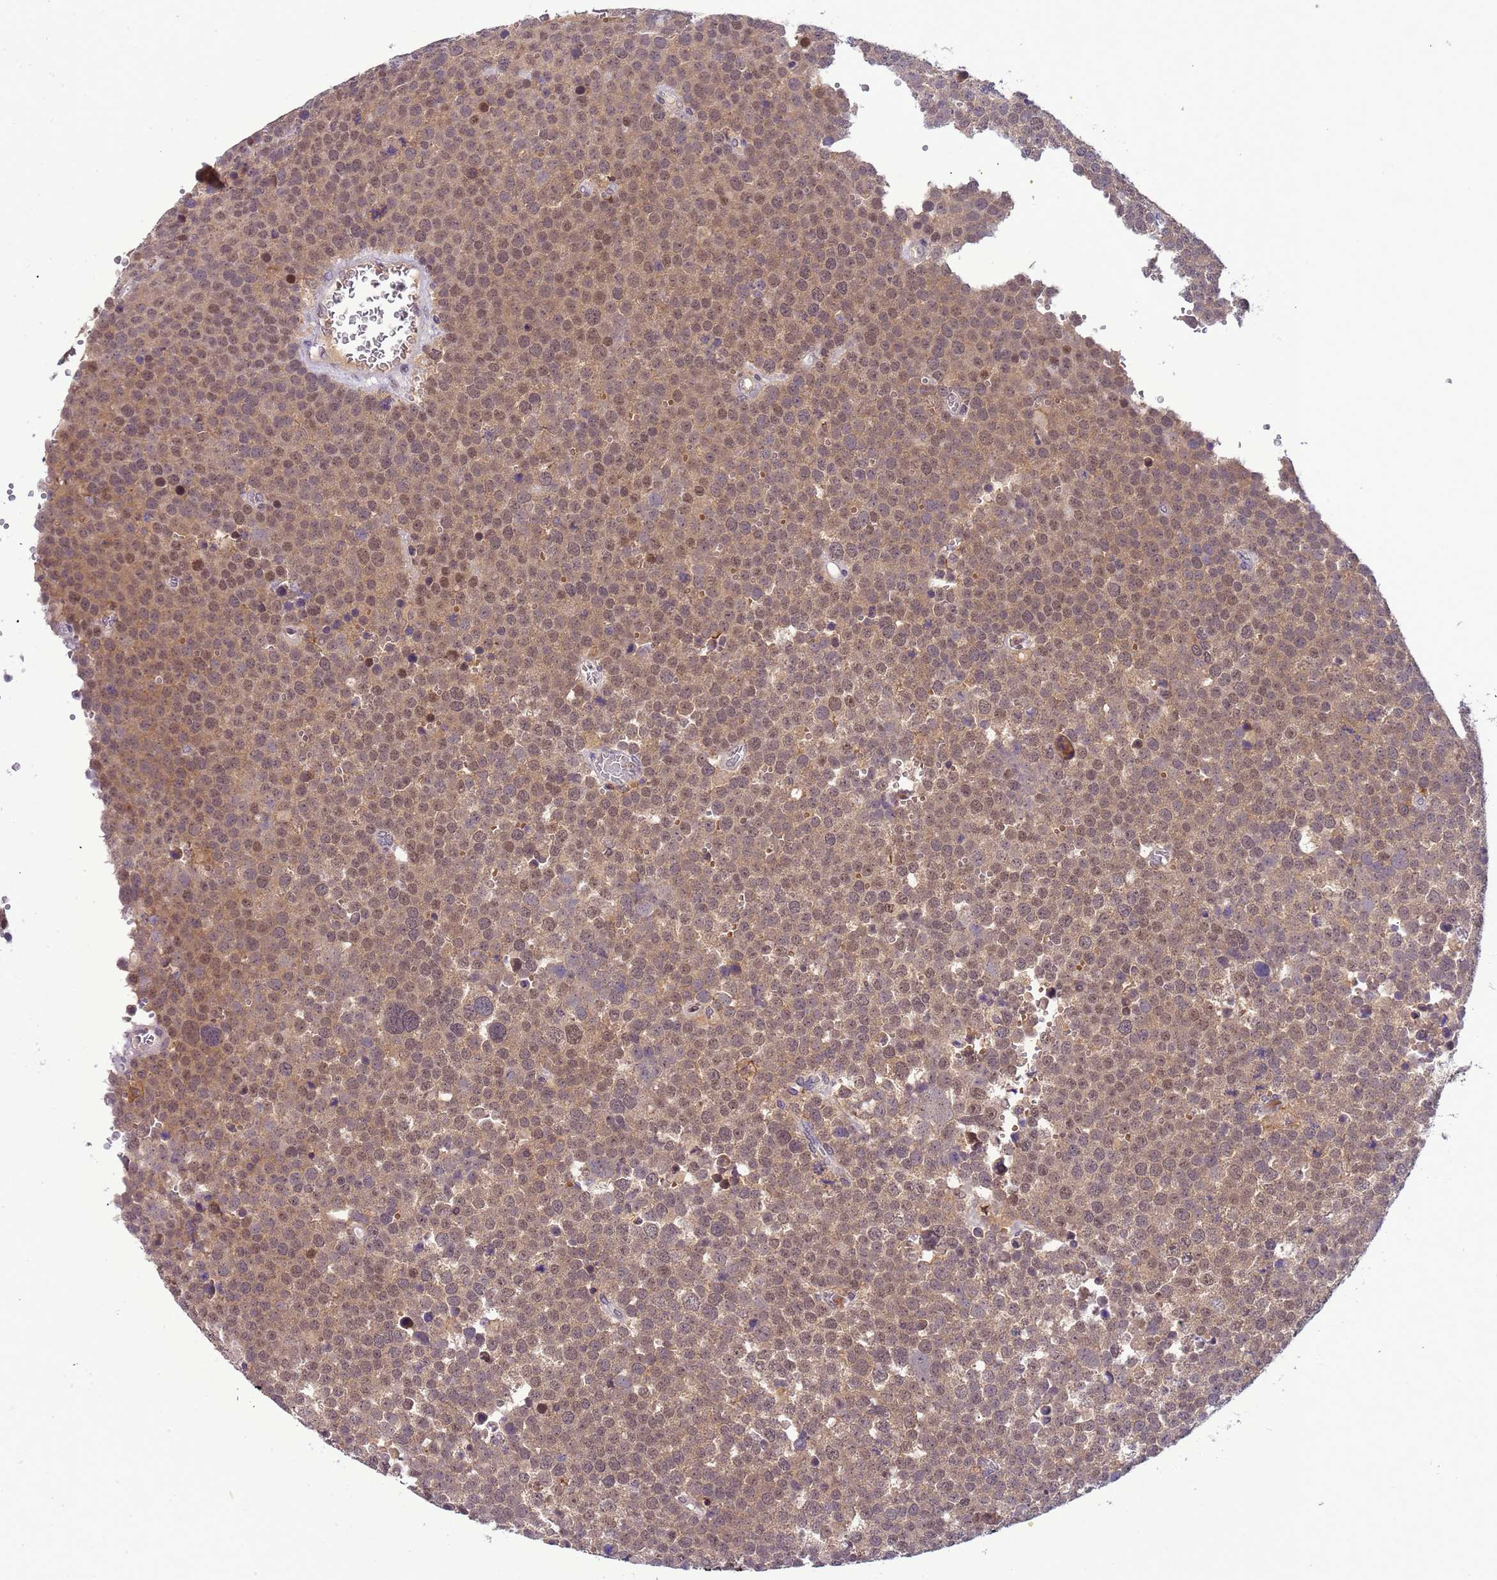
{"staining": {"intensity": "weak", "quantity": "25%-75%", "location": "nuclear"}, "tissue": "testis cancer", "cell_type": "Tumor cells", "image_type": "cancer", "snomed": [{"axis": "morphology", "description": "Seminoma, NOS"}, {"axis": "topography", "description": "Testis"}], "caption": "Weak nuclear positivity is seen in about 25%-75% of tumor cells in seminoma (testis). The staining was performed using DAB to visualize the protein expression in brown, while the nuclei were stained in blue with hematoxylin (Magnification: 20x).", "gene": "CD53", "patient": {"sex": "male", "age": 71}}